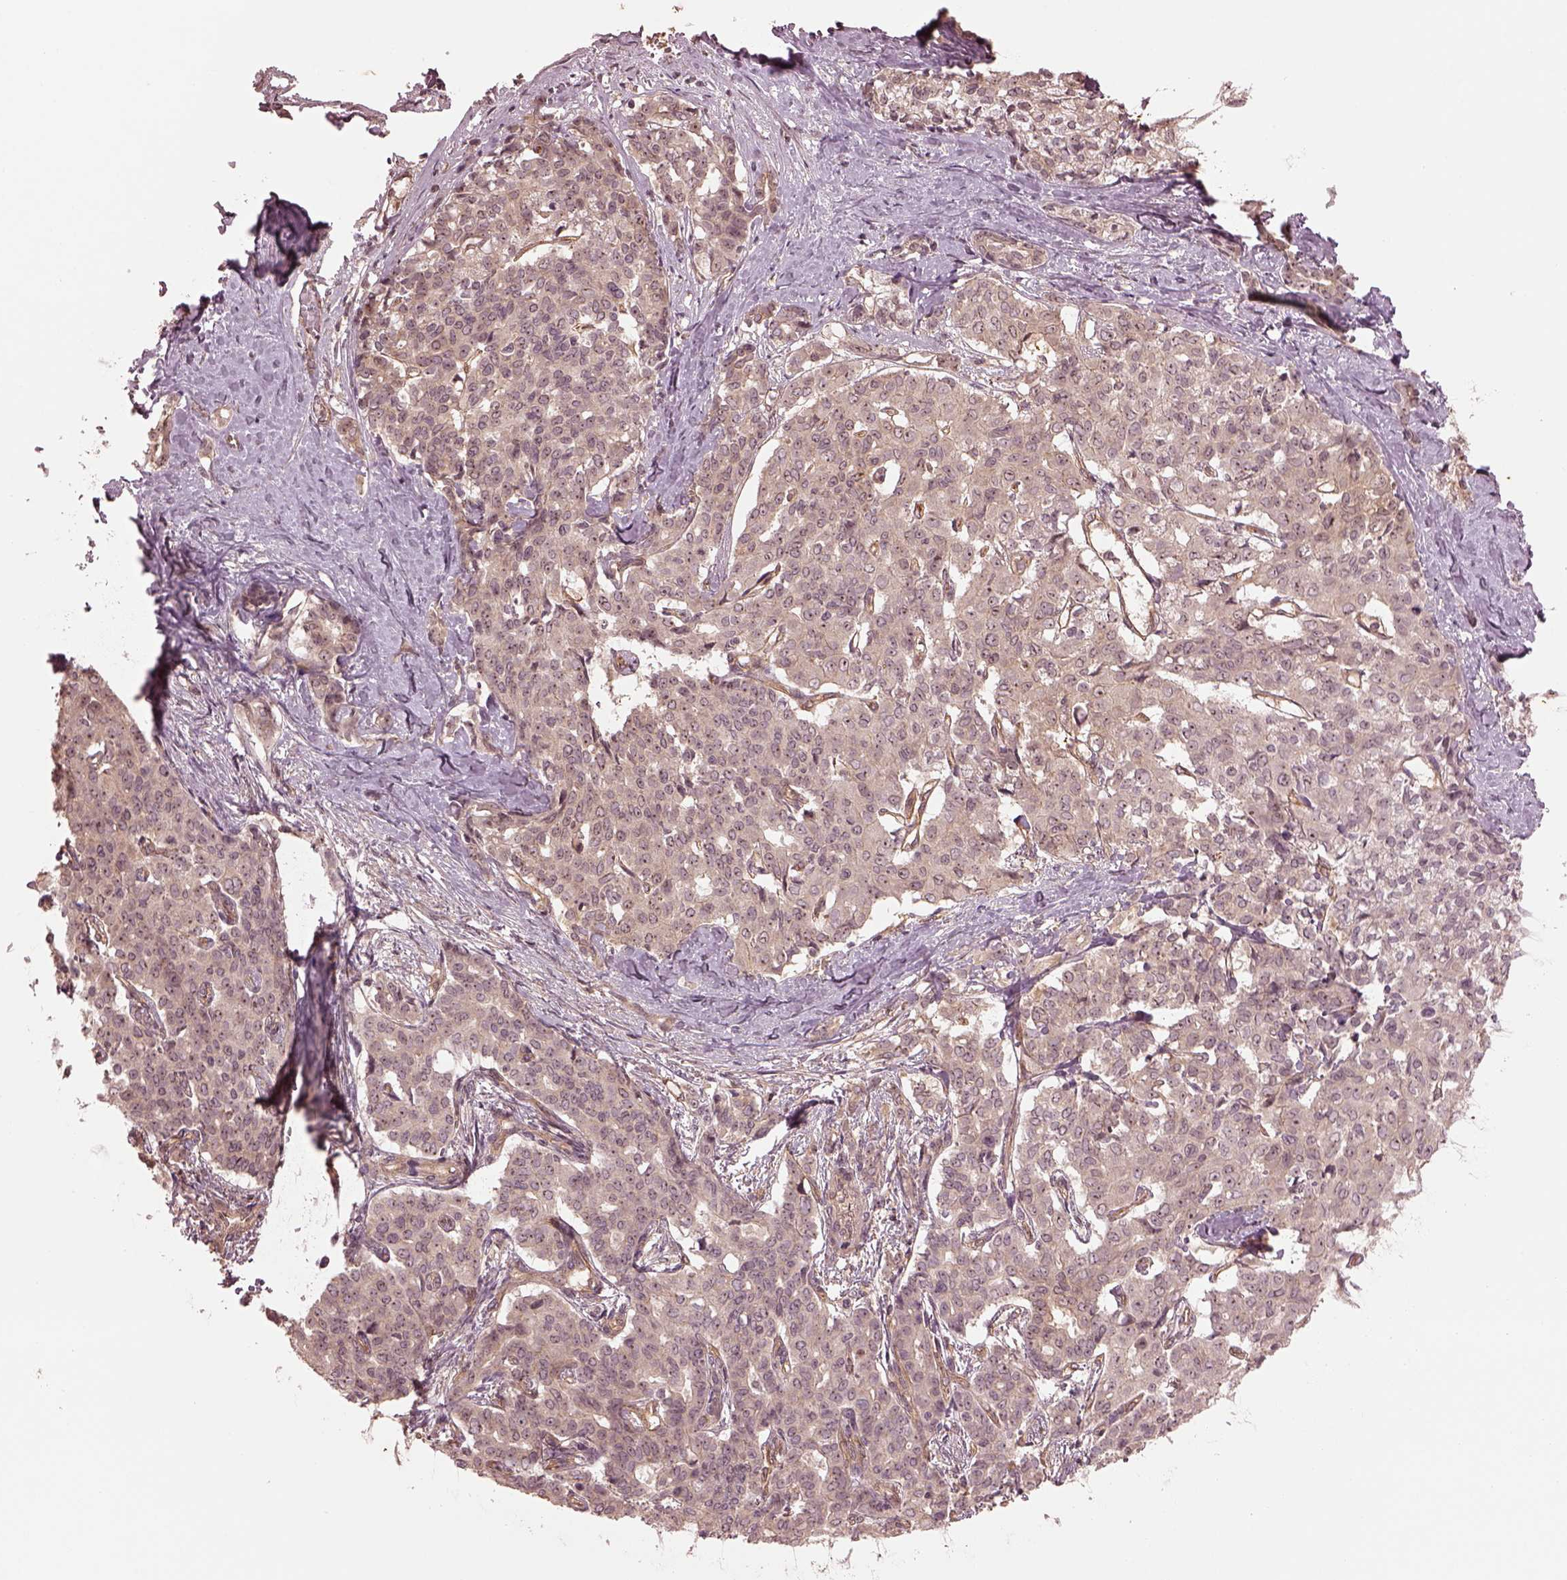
{"staining": {"intensity": "moderate", "quantity": ">75%", "location": "cytoplasmic/membranous,nuclear"}, "tissue": "liver cancer", "cell_type": "Tumor cells", "image_type": "cancer", "snomed": [{"axis": "morphology", "description": "Cholangiocarcinoma"}, {"axis": "topography", "description": "Liver"}], "caption": "A medium amount of moderate cytoplasmic/membranous and nuclear staining is appreciated in approximately >75% of tumor cells in cholangiocarcinoma (liver) tissue.", "gene": "GNRH1", "patient": {"sex": "female", "age": 47}}